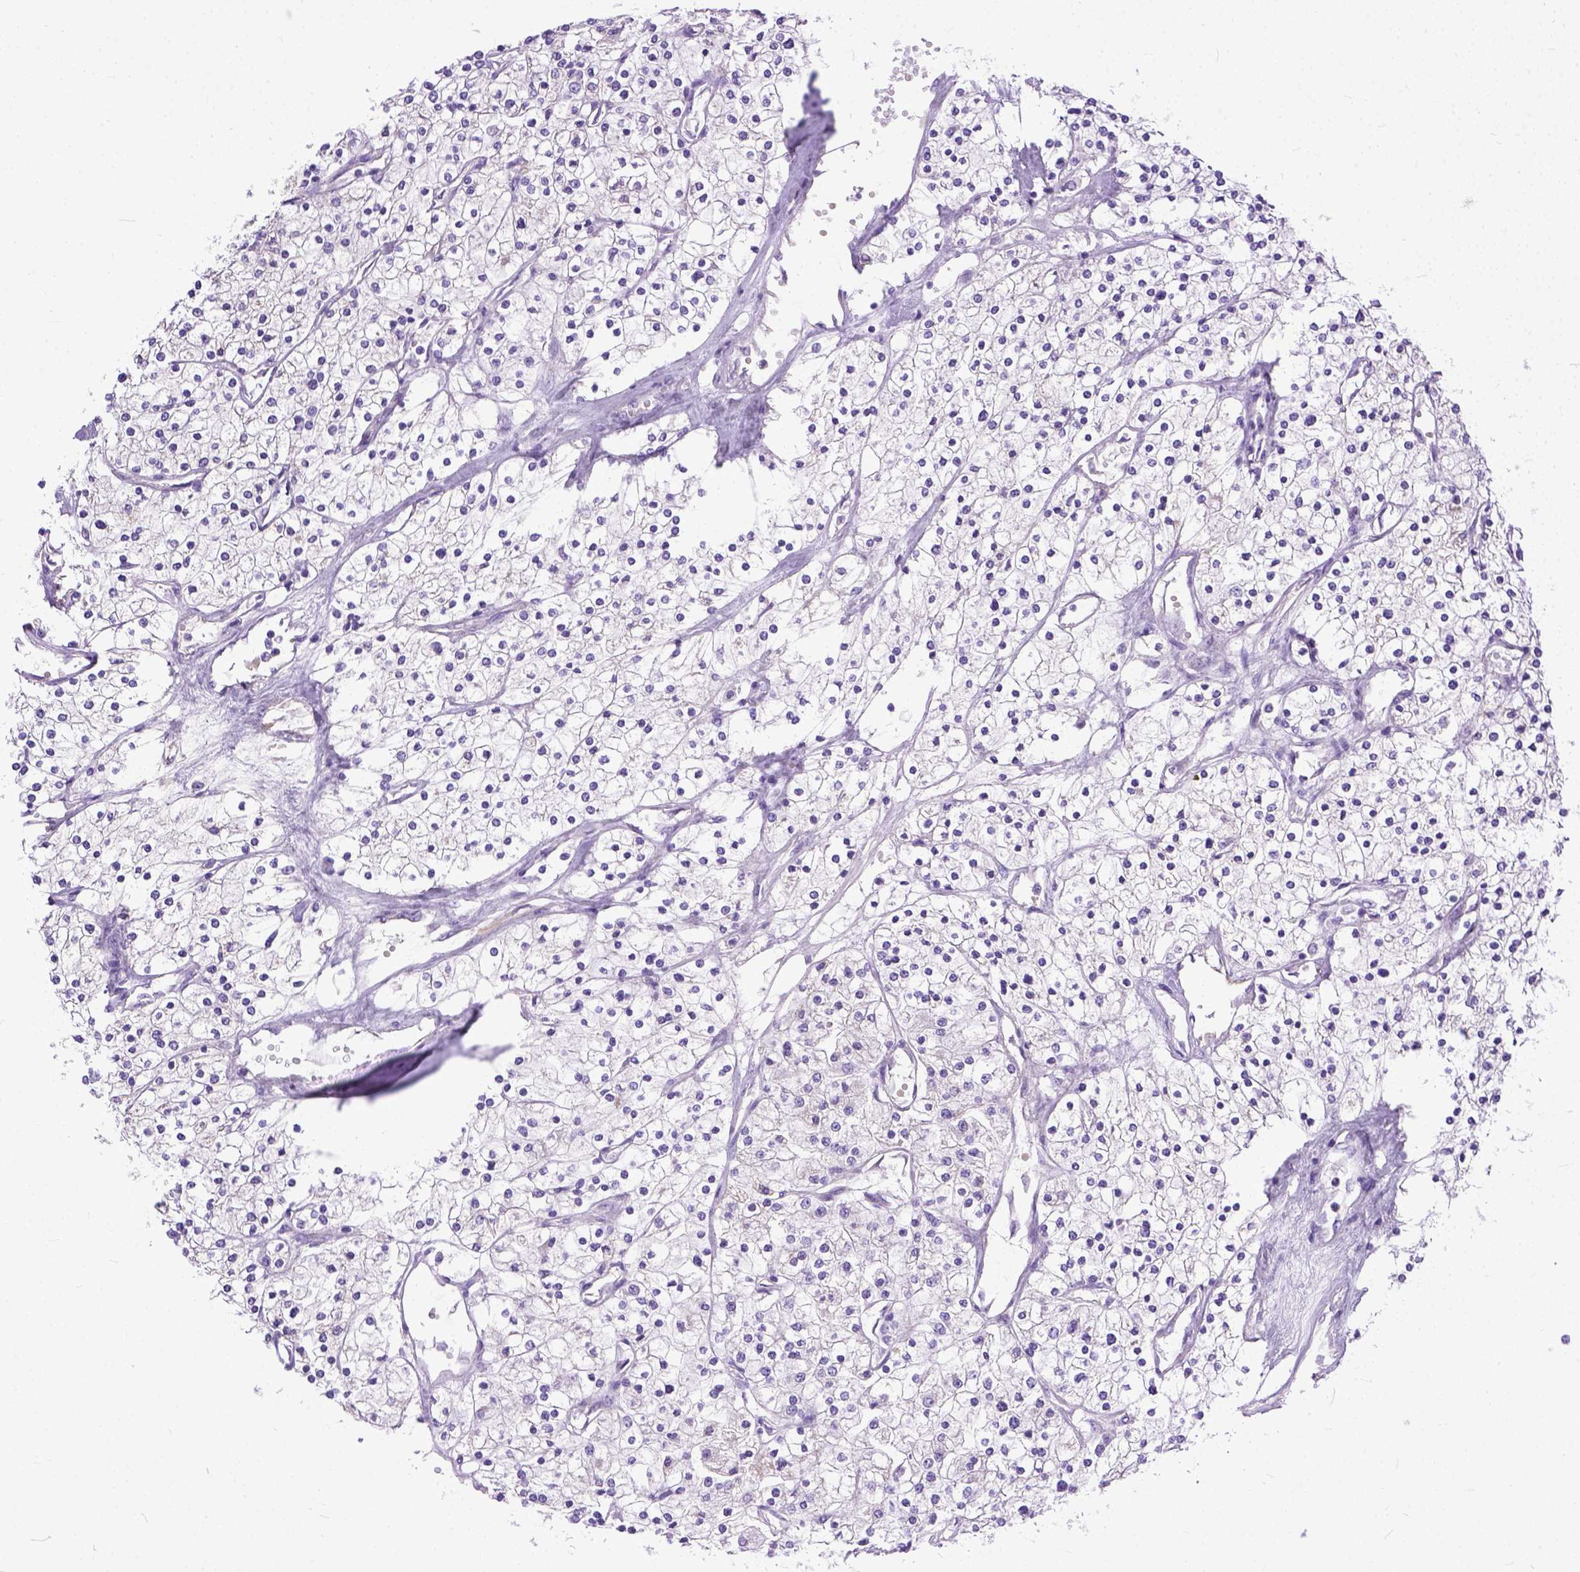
{"staining": {"intensity": "negative", "quantity": "none", "location": "none"}, "tissue": "renal cancer", "cell_type": "Tumor cells", "image_type": "cancer", "snomed": [{"axis": "morphology", "description": "Adenocarcinoma, NOS"}, {"axis": "topography", "description": "Kidney"}], "caption": "Immunohistochemistry photomicrograph of neoplastic tissue: renal cancer stained with DAB displays no significant protein staining in tumor cells.", "gene": "PLK5", "patient": {"sex": "male", "age": 80}}